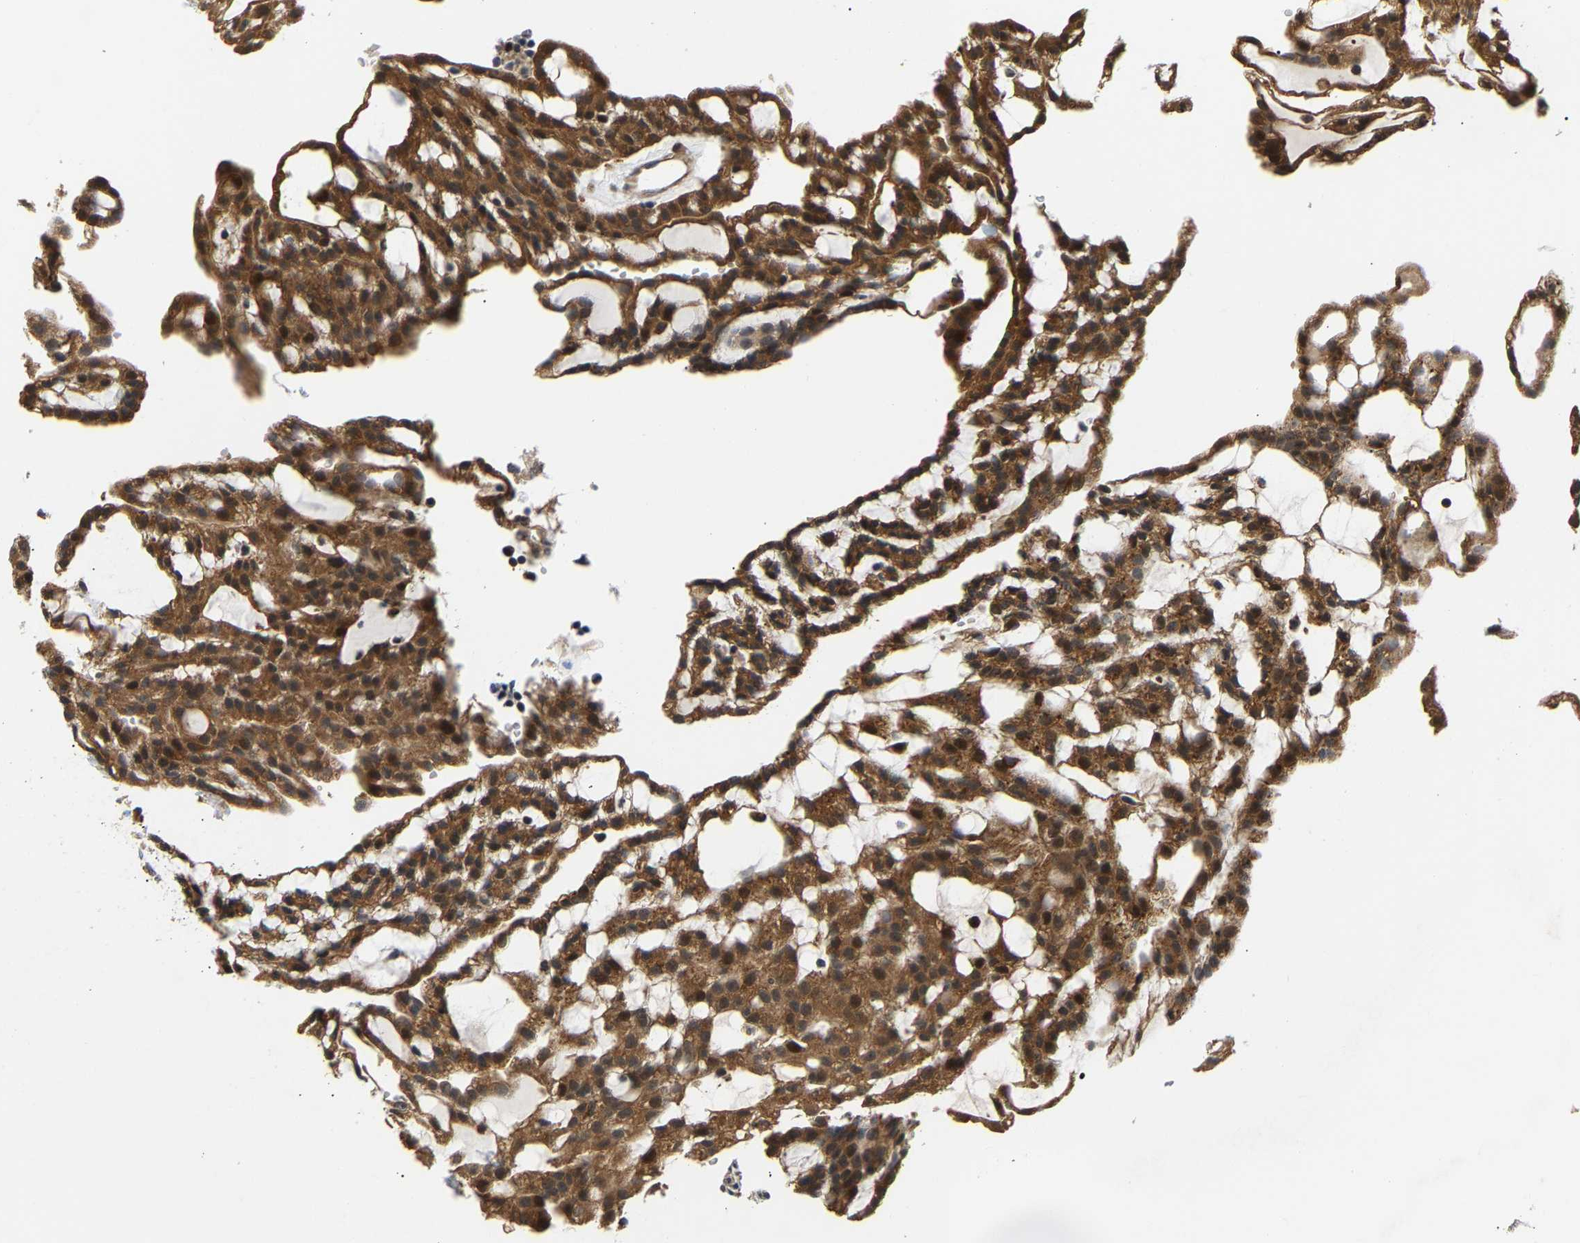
{"staining": {"intensity": "strong", "quantity": ">75%", "location": "cytoplasmic/membranous,nuclear"}, "tissue": "renal cancer", "cell_type": "Tumor cells", "image_type": "cancer", "snomed": [{"axis": "morphology", "description": "Adenocarcinoma, NOS"}, {"axis": "topography", "description": "Kidney"}], "caption": "This histopathology image demonstrates renal adenocarcinoma stained with IHC to label a protein in brown. The cytoplasmic/membranous and nuclear of tumor cells show strong positivity for the protein. Nuclei are counter-stained blue.", "gene": "LARP6", "patient": {"sex": "male", "age": 63}}